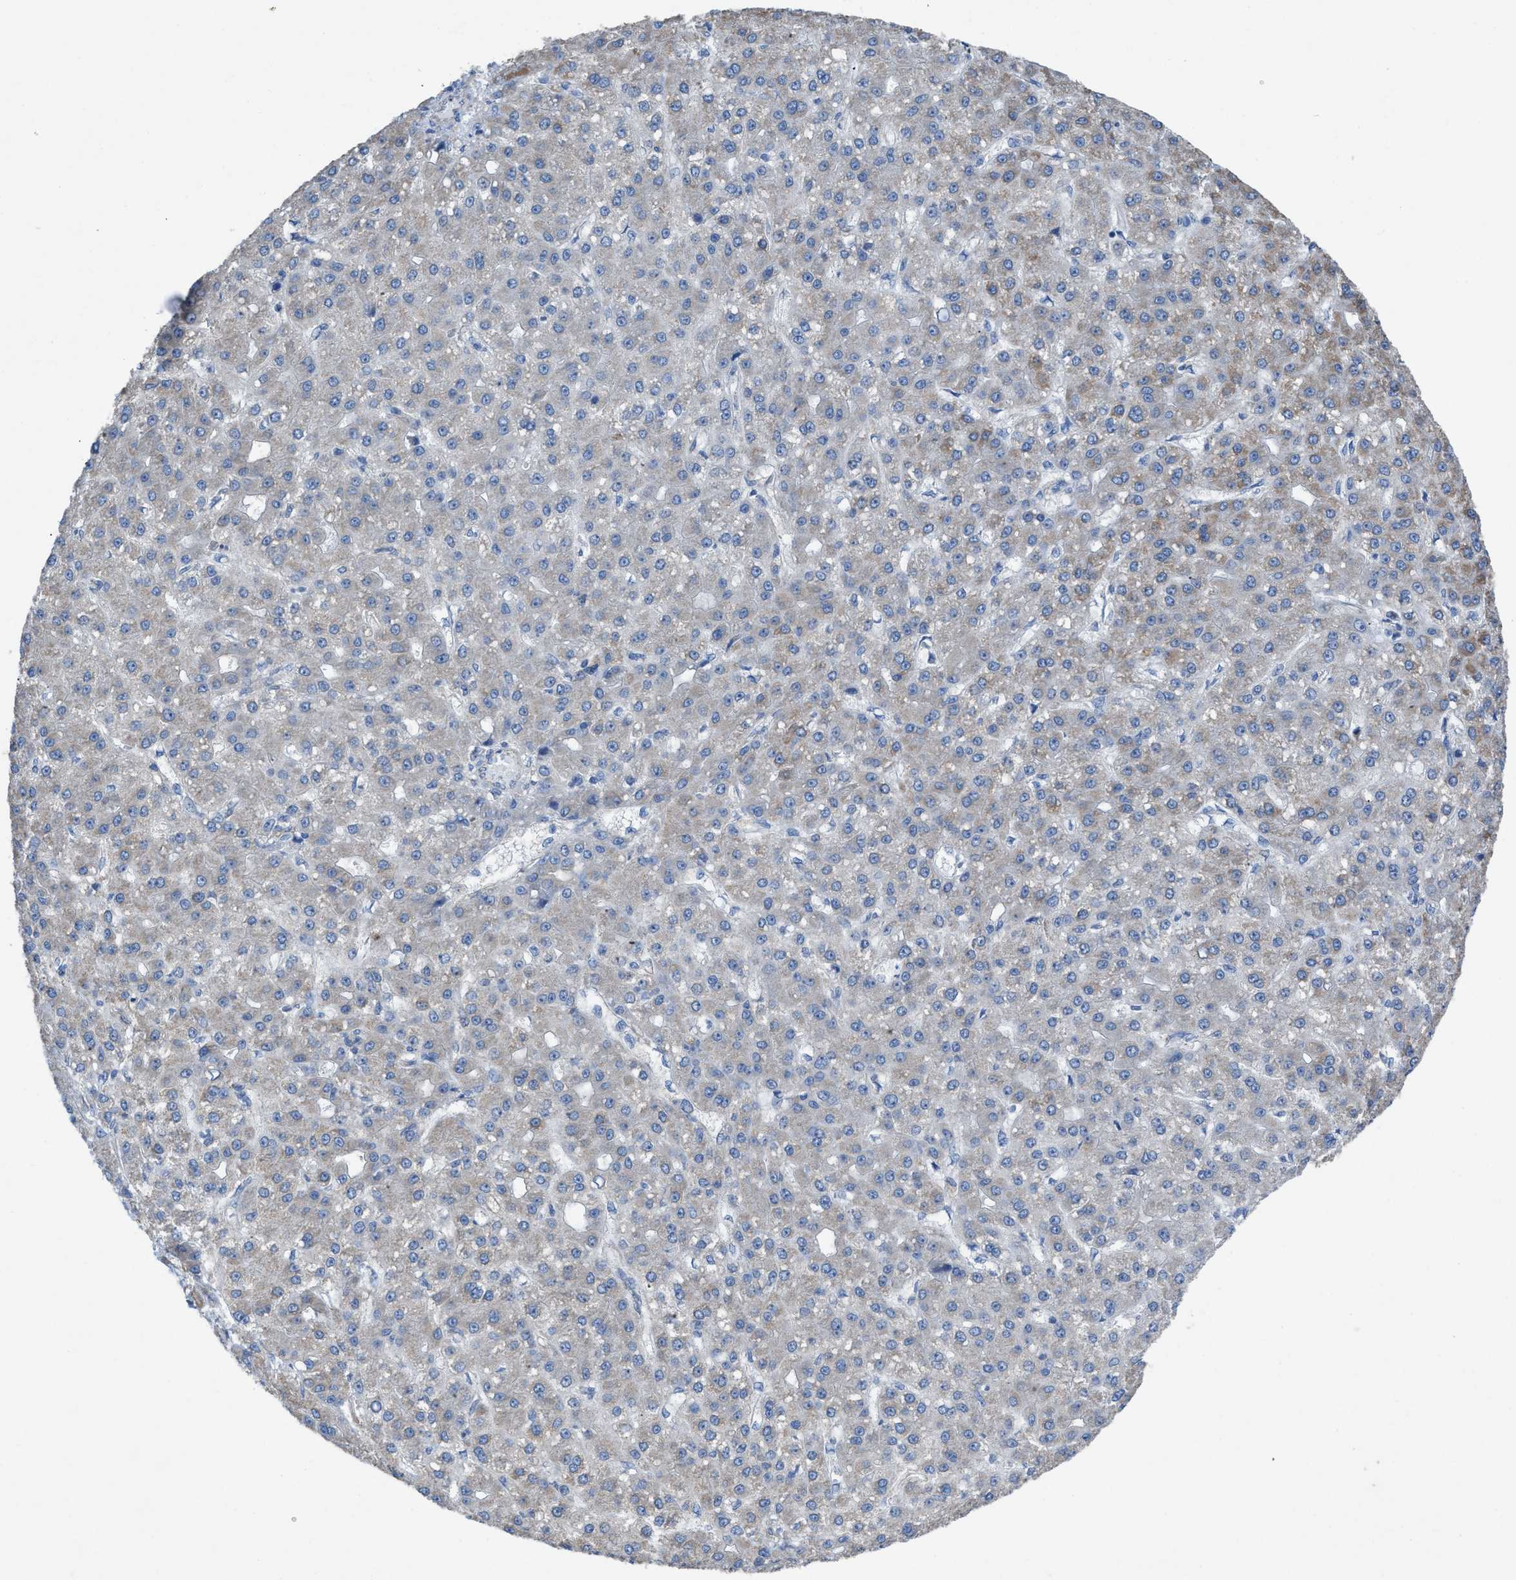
{"staining": {"intensity": "negative", "quantity": "none", "location": "none"}, "tissue": "liver cancer", "cell_type": "Tumor cells", "image_type": "cancer", "snomed": [{"axis": "morphology", "description": "Carcinoma, Hepatocellular, NOS"}, {"axis": "topography", "description": "Liver"}], "caption": "An IHC photomicrograph of hepatocellular carcinoma (liver) is shown. There is no staining in tumor cells of hepatocellular carcinoma (liver).", "gene": "DOLPP1", "patient": {"sex": "male", "age": 67}}